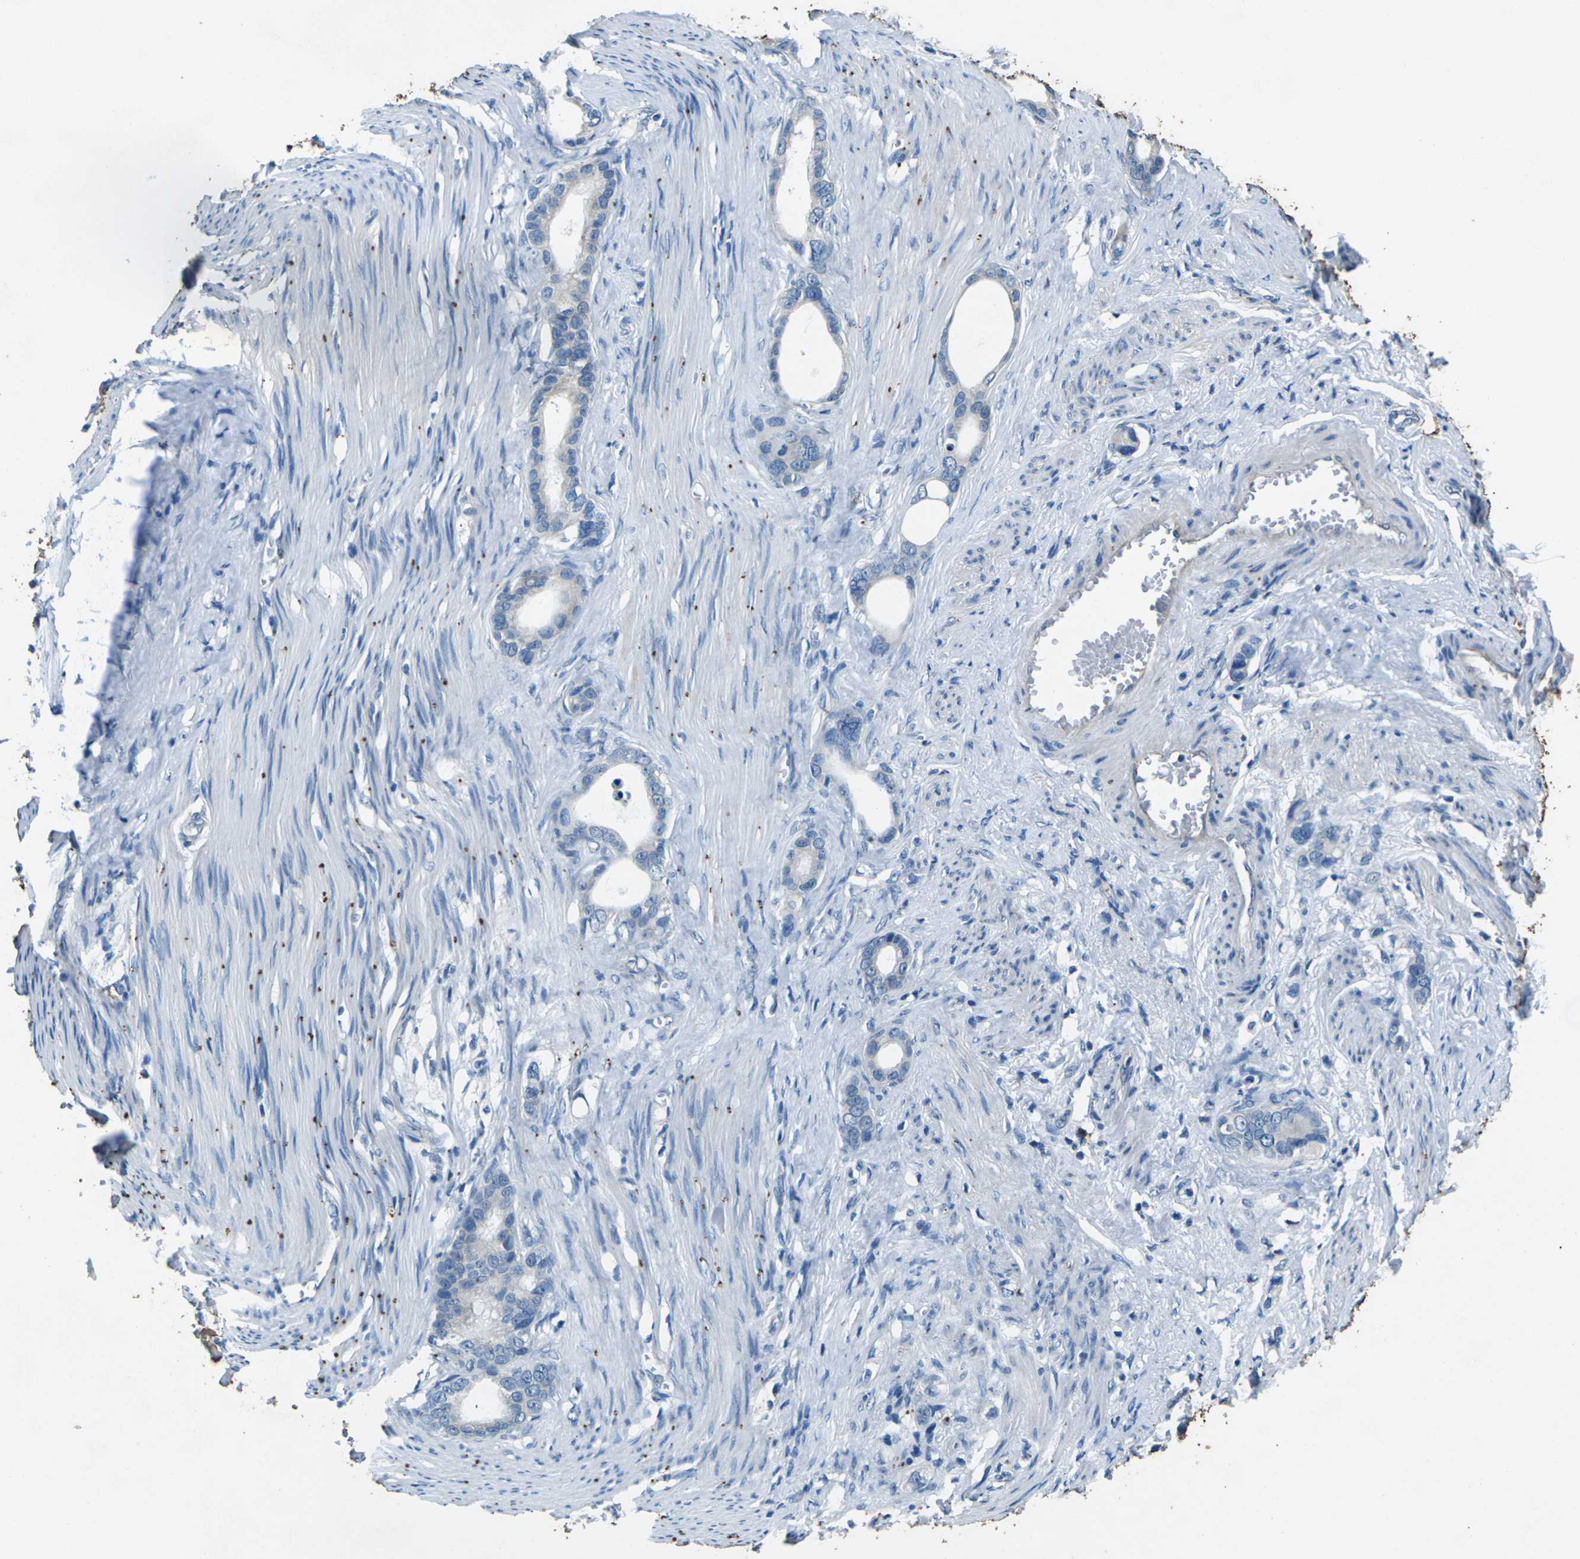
{"staining": {"intensity": "negative", "quantity": "none", "location": "none"}, "tissue": "stomach cancer", "cell_type": "Tumor cells", "image_type": "cancer", "snomed": [{"axis": "morphology", "description": "Adenocarcinoma, NOS"}, {"axis": "topography", "description": "Stomach"}], "caption": "The IHC micrograph has no significant expression in tumor cells of adenocarcinoma (stomach) tissue.", "gene": "SIGLEC14", "patient": {"sex": "female", "age": 75}}